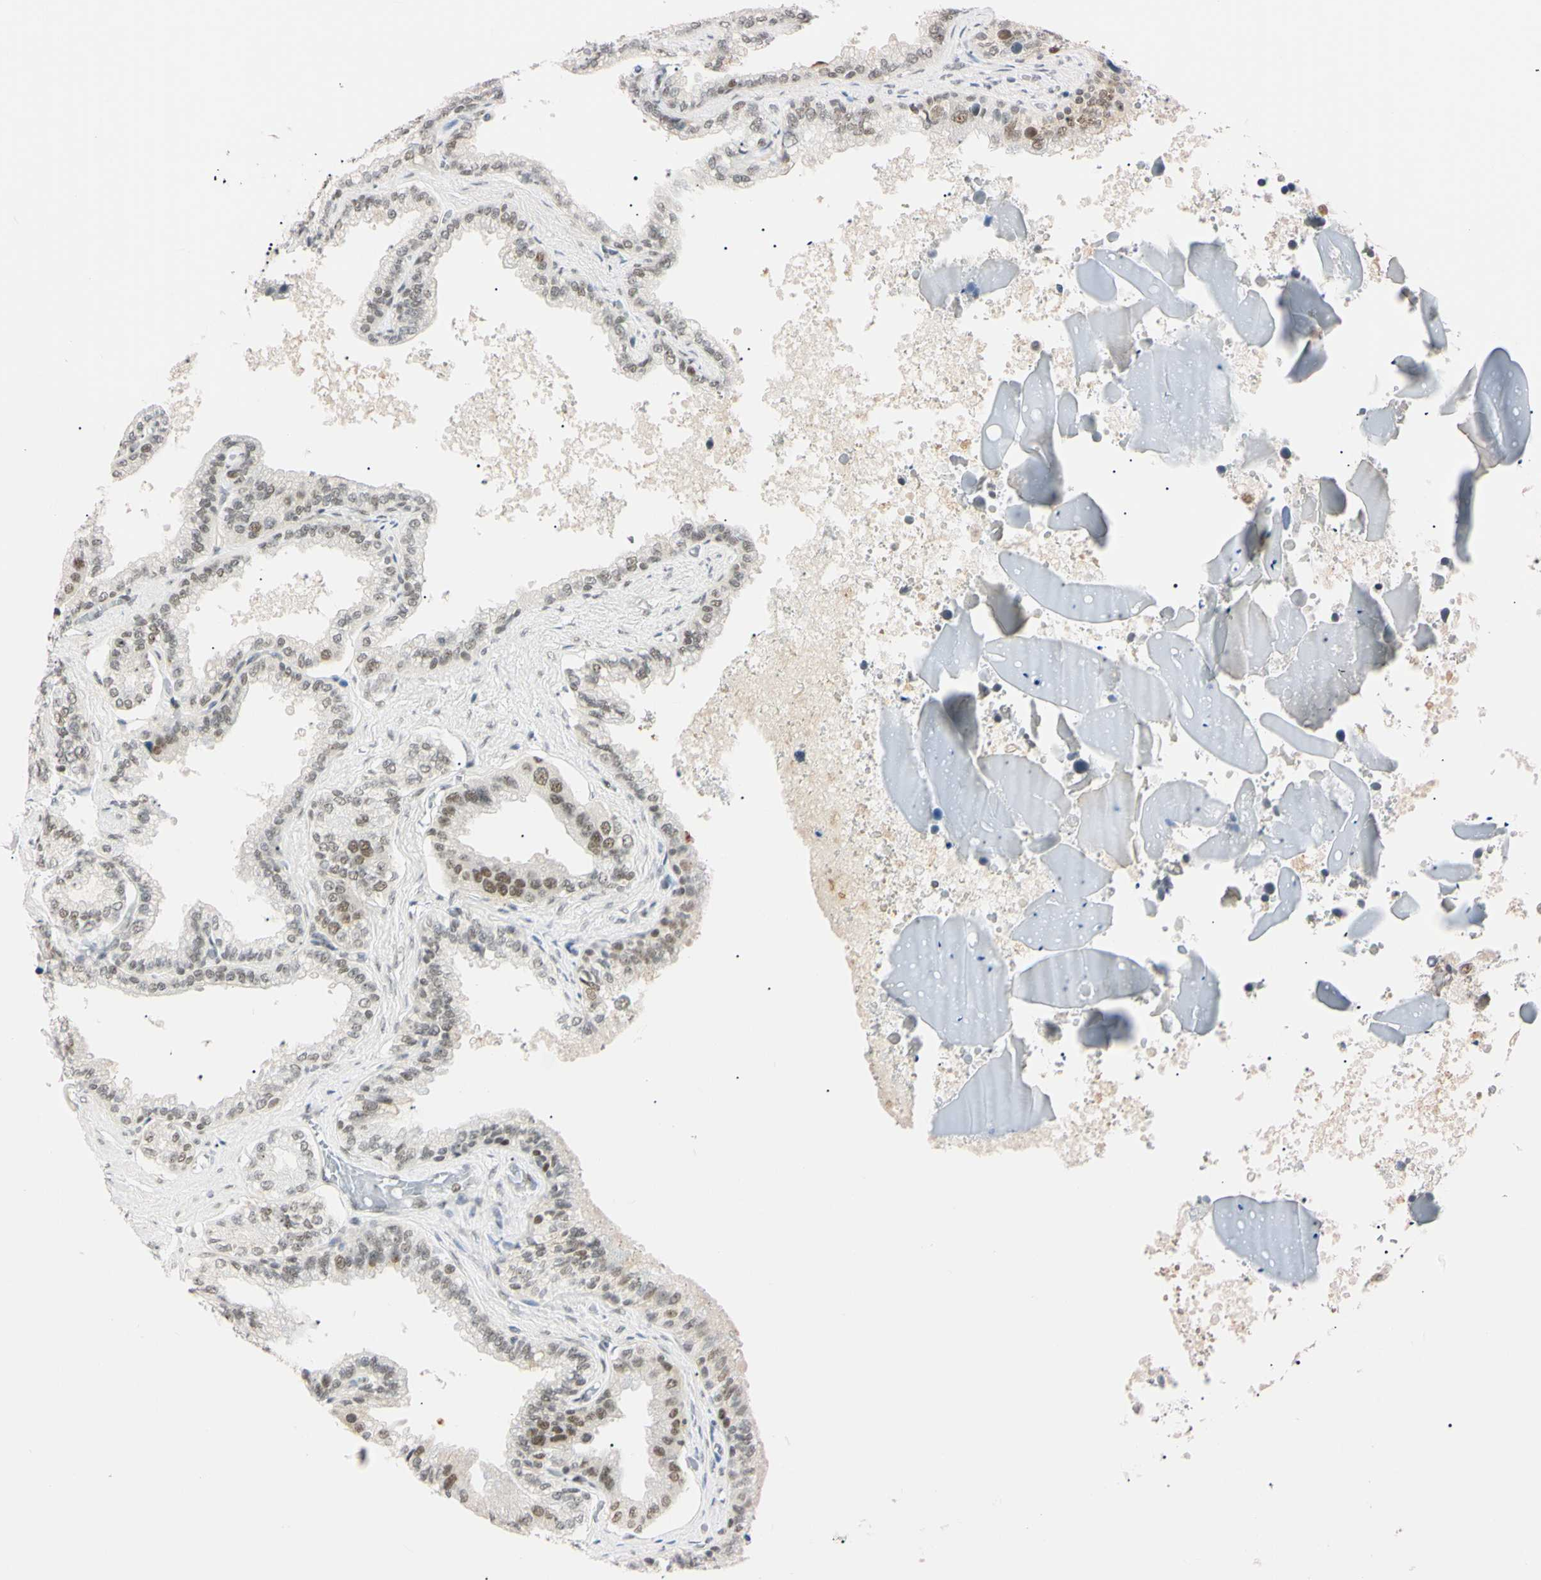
{"staining": {"intensity": "moderate", "quantity": ">75%", "location": "nuclear"}, "tissue": "seminal vesicle", "cell_type": "Glandular cells", "image_type": "normal", "snomed": [{"axis": "morphology", "description": "Normal tissue, NOS"}, {"axis": "topography", "description": "Seminal veicle"}], "caption": "Brown immunohistochemical staining in unremarkable human seminal vesicle reveals moderate nuclear expression in approximately >75% of glandular cells. The protein is stained brown, and the nuclei are stained in blue (DAB IHC with brightfield microscopy, high magnification).", "gene": "ZNF134", "patient": {"sex": "male", "age": 46}}